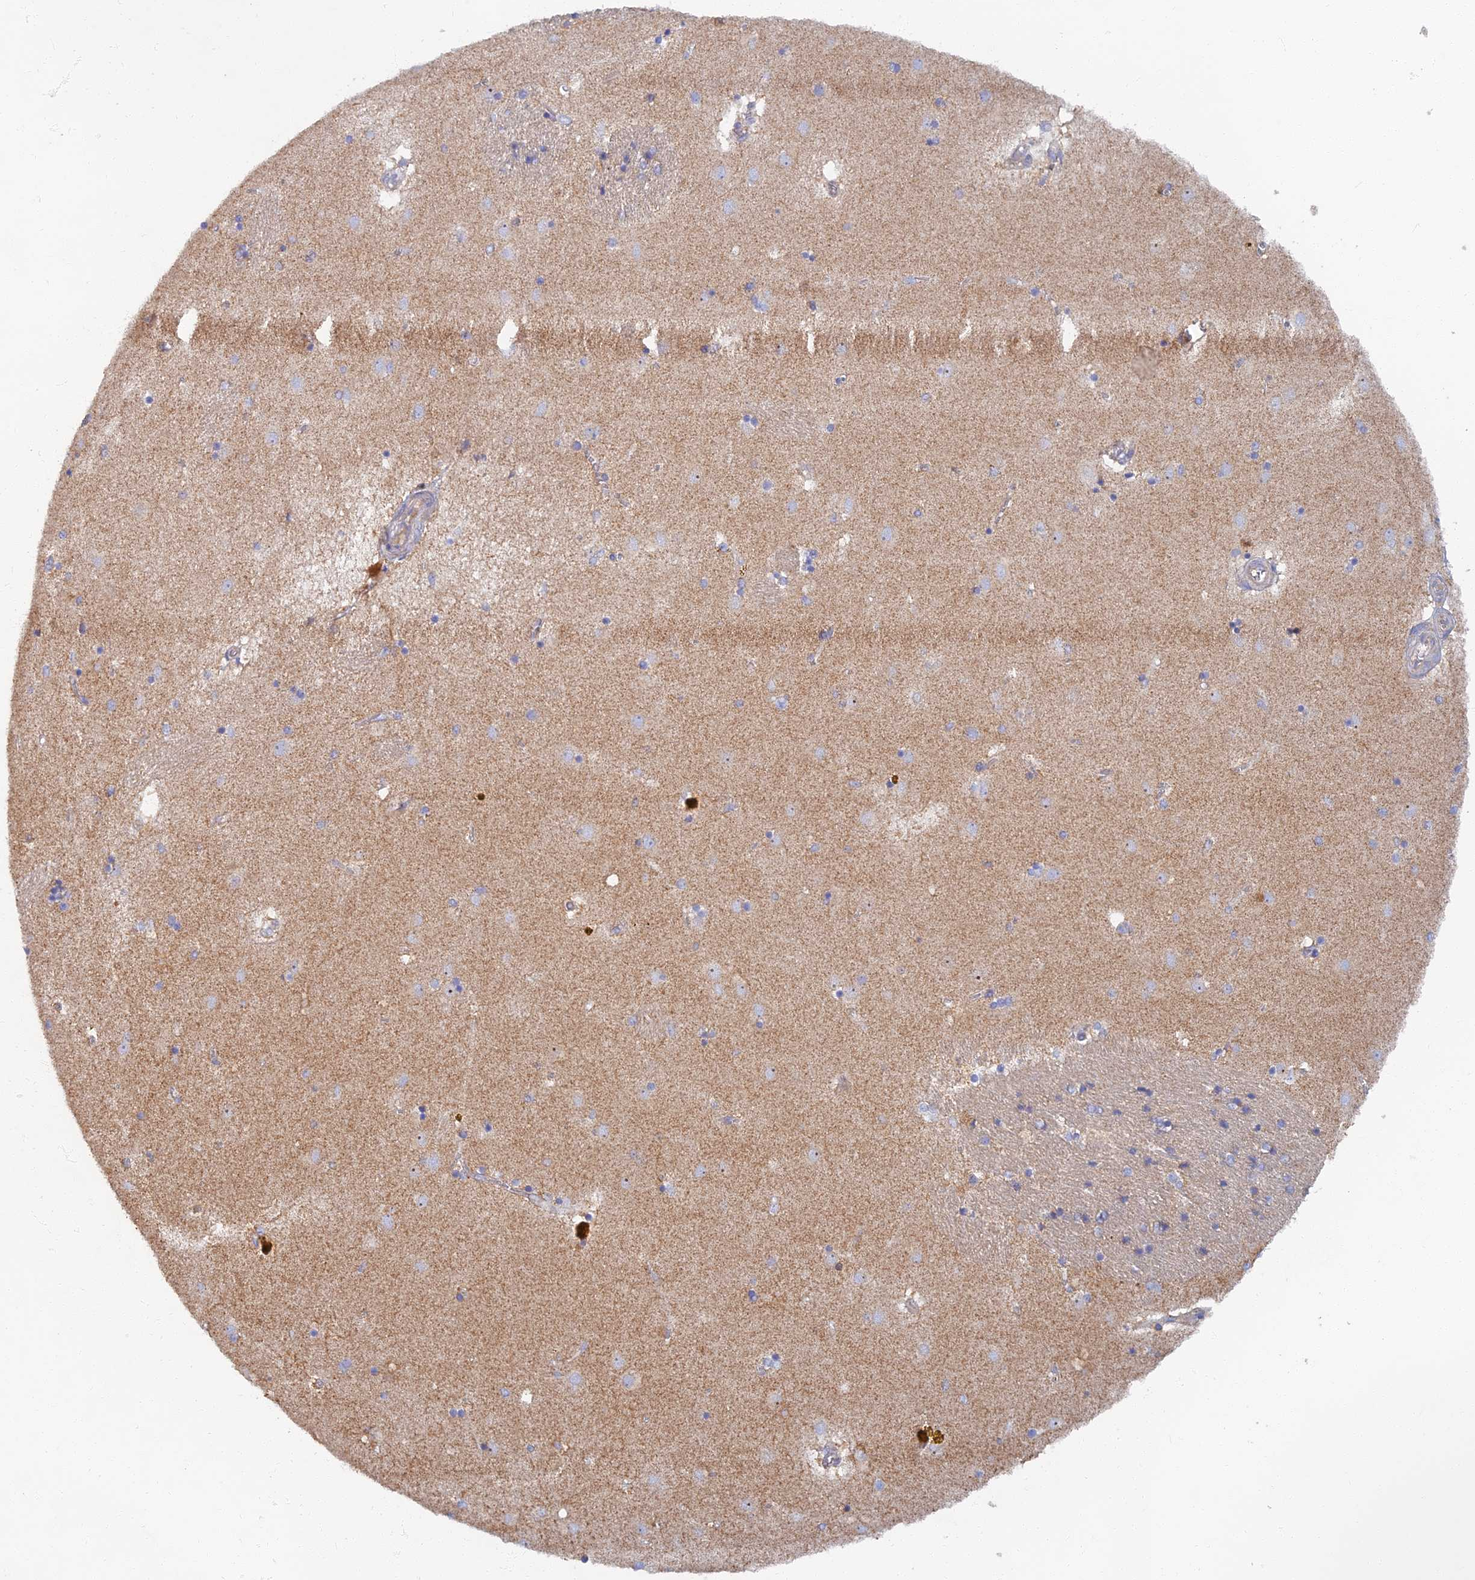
{"staining": {"intensity": "negative", "quantity": "none", "location": "none"}, "tissue": "caudate", "cell_type": "Glial cells", "image_type": "normal", "snomed": [{"axis": "morphology", "description": "Normal tissue, NOS"}, {"axis": "topography", "description": "Lateral ventricle wall"}], "caption": "This is an immunohistochemistry (IHC) image of normal human caudate. There is no expression in glial cells.", "gene": "TMEM44", "patient": {"sex": "male", "age": 70}}